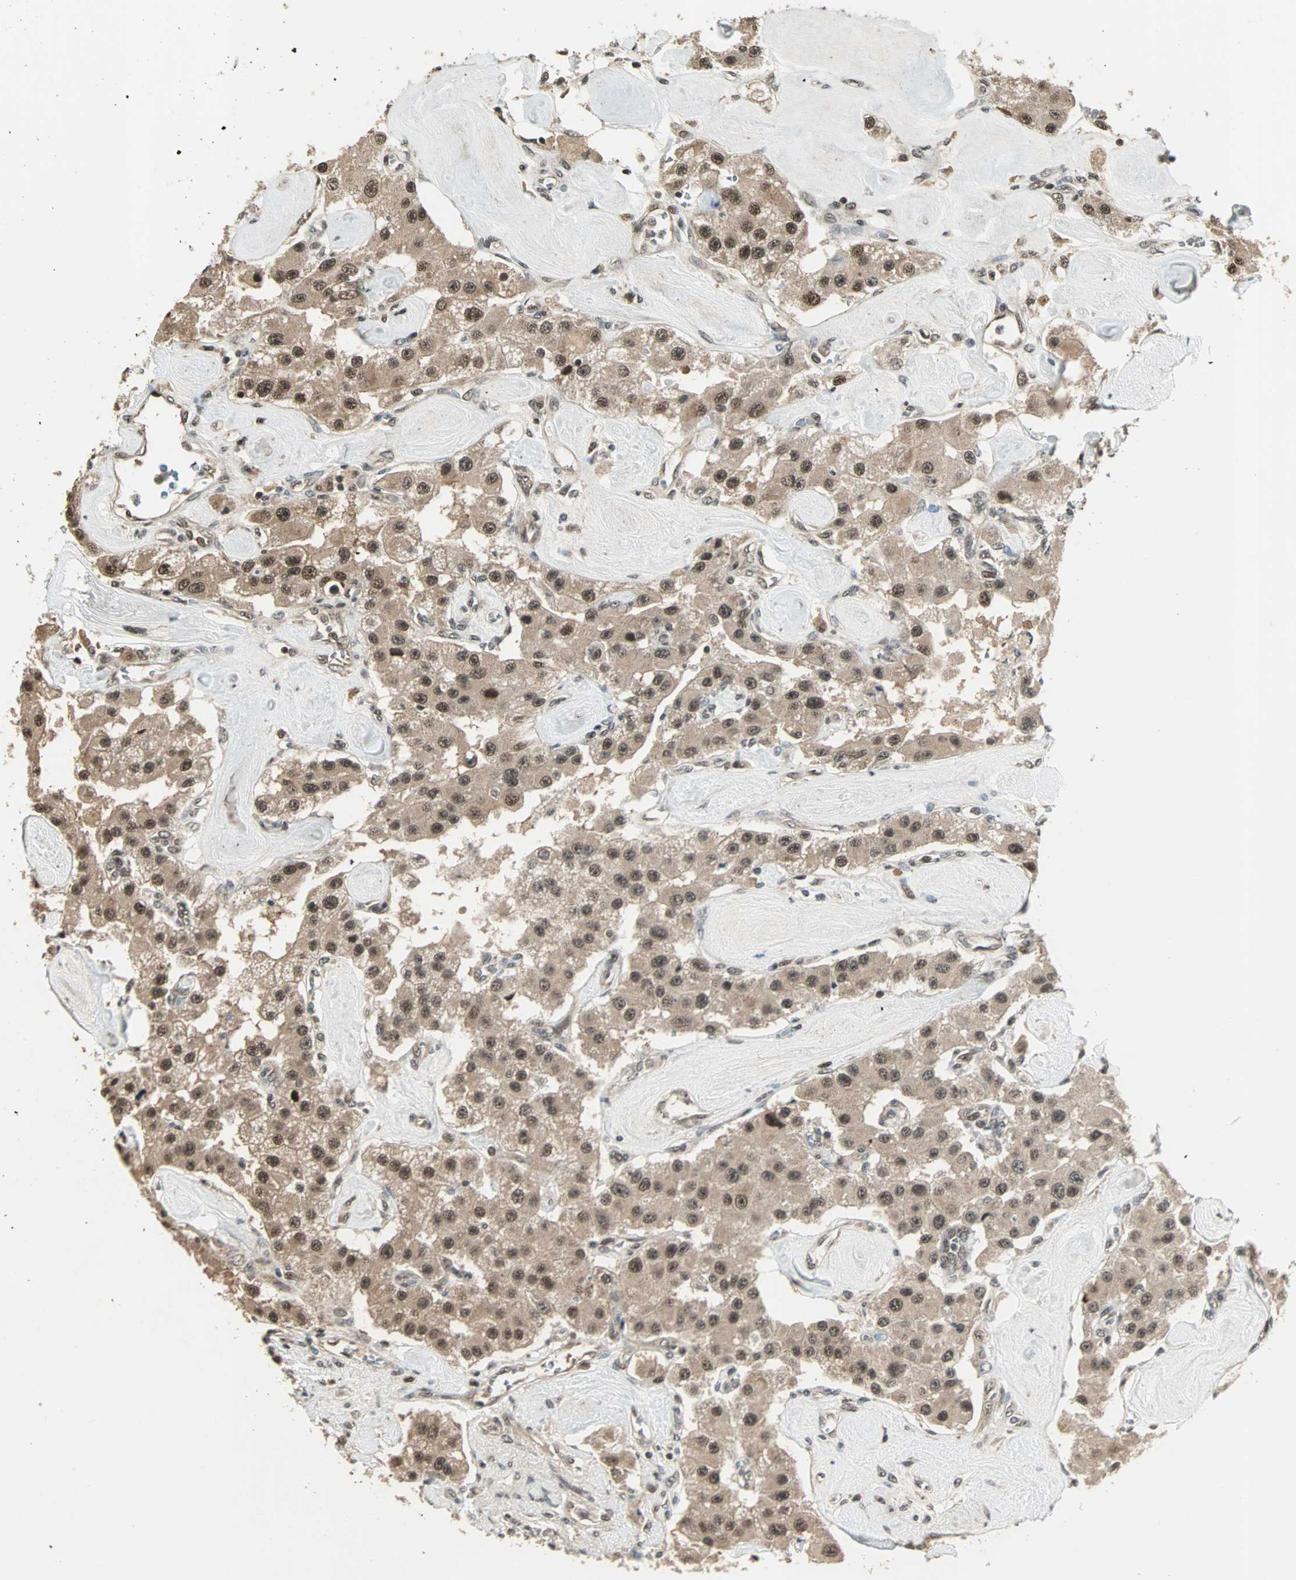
{"staining": {"intensity": "moderate", "quantity": ">75%", "location": "cytoplasmic/membranous,nuclear"}, "tissue": "carcinoid", "cell_type": "Tumor cells", "image_type": "cancer", "snomed": [{"axis": "morphology", "description": "Carcinoid, malignant, NOS"}, {"axis": "topography", "description": "Pancreas"}], "caption": "Protein positivity by immunohistochemistry (IHC) demonstrates moderate cytoplasmic/membranous and nuclear positivity in about >75% of tumor cells in carcinoid (malignant).", "gene": "ZNF701", "patient": {"sex": "male", "age": 41}}